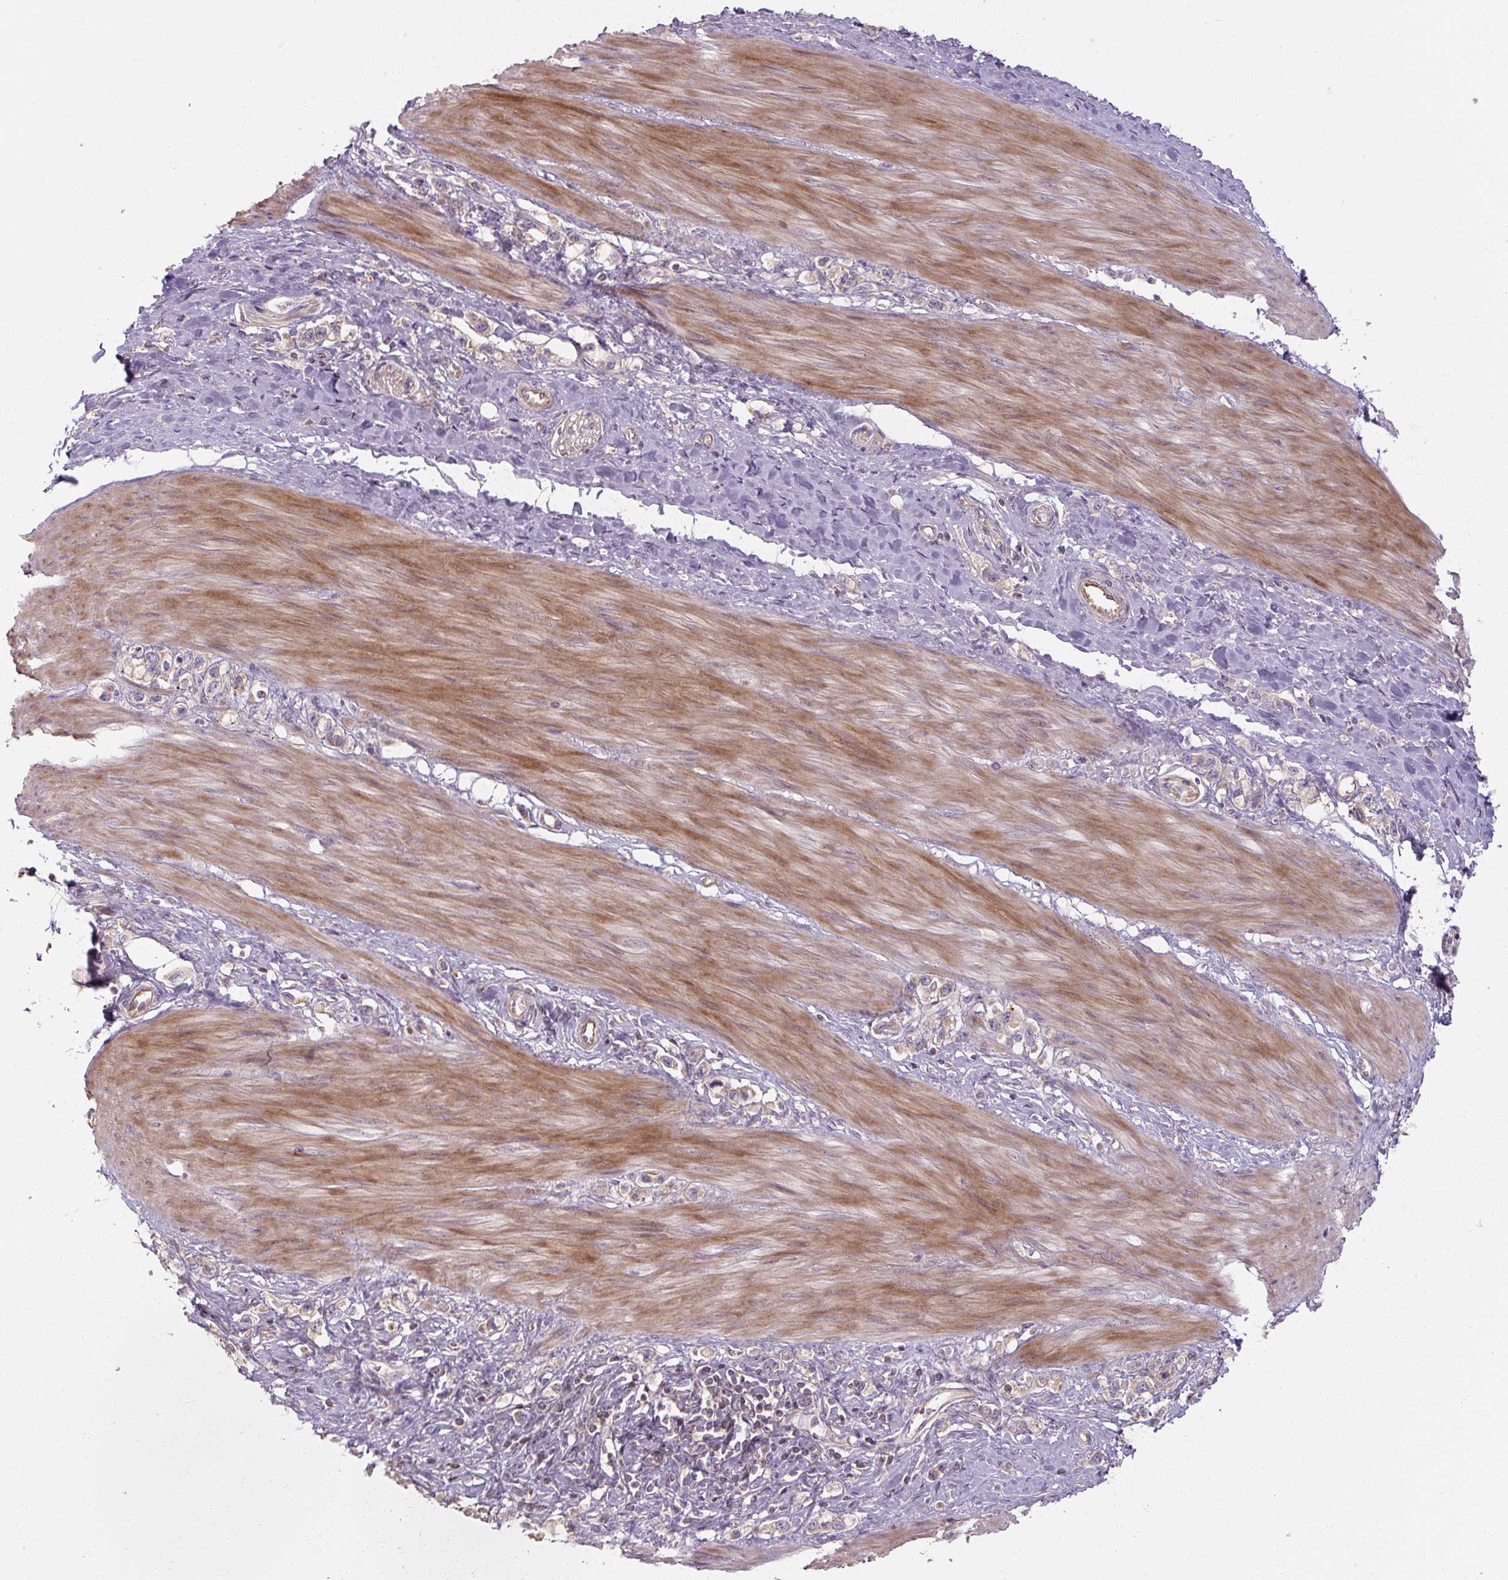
{"staining": {"intensity": "negative", "quantity": "none", "location": "none"}, "tissue": "stomach cancer", "cell_type": "Tumor cells", "image_type": "cancer", "snomed": [{"axis": "morphology", "description": "Adenocarcinoma, NOS"}, {"axis": "topography", "description": "Stomach"}], "caption": "Immunohistochemistry (IHC) of human stomach adenocarcinoma shows no expression in tumor cells.", "gene": "RB1CC1", "patient": {"sex": "female", "age": 65}}